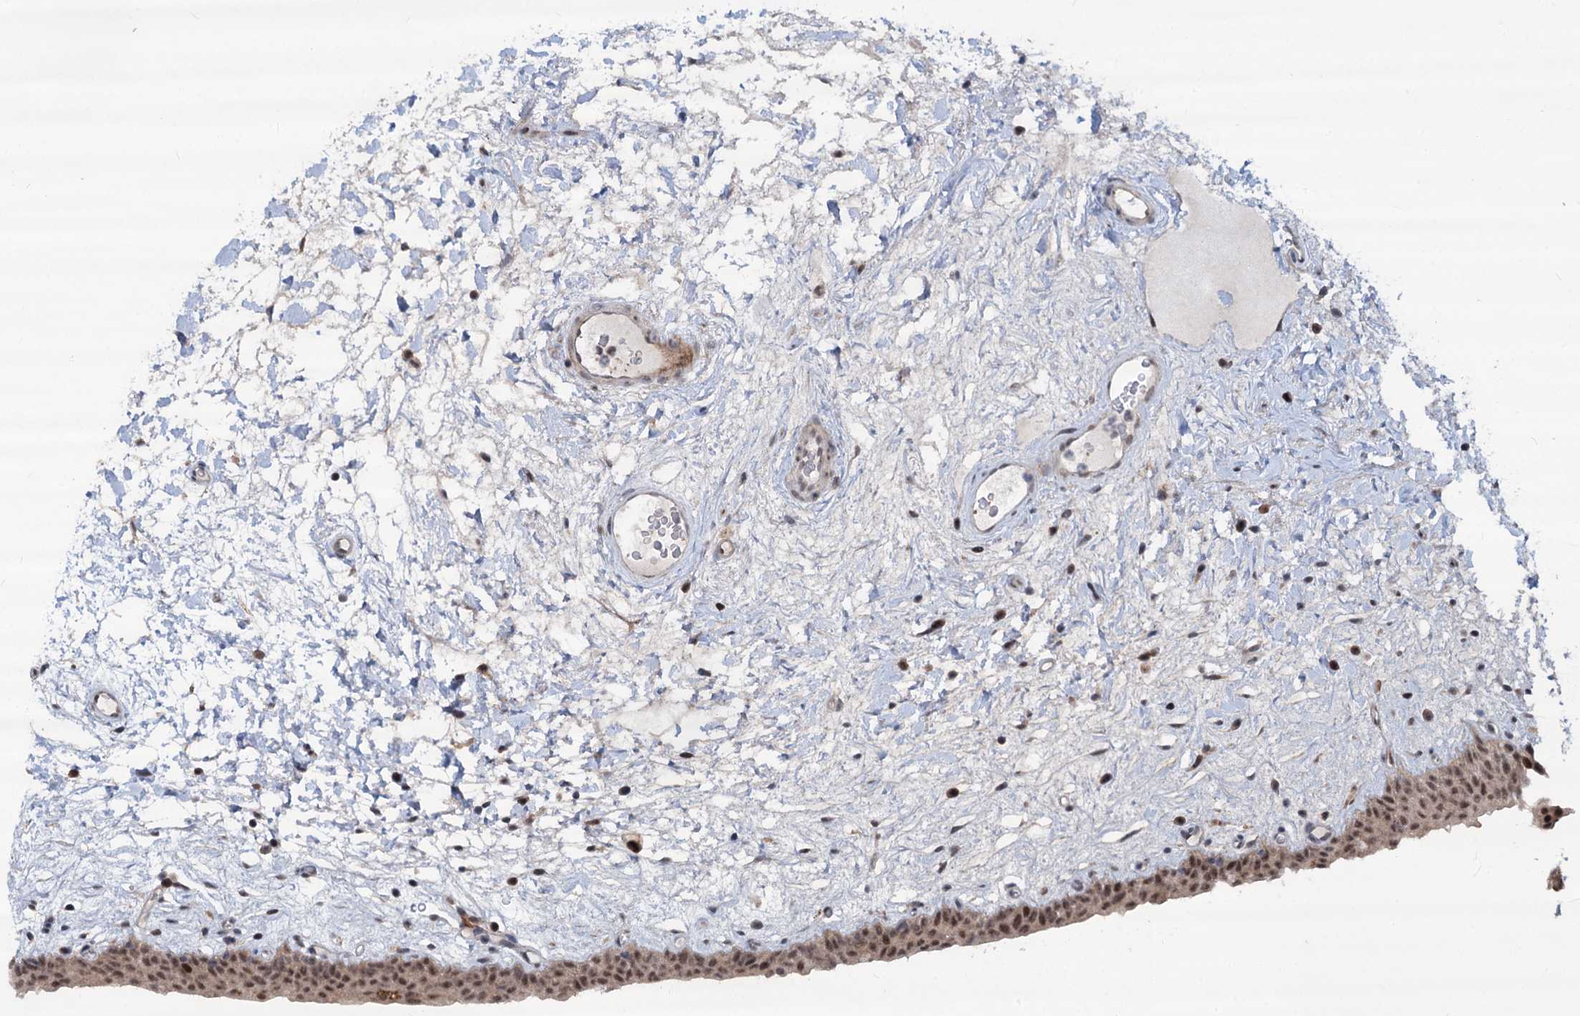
{"staining": {"intensity": "moderate", "quantity": ">75%", "location": "nuclear"}, "tissue": "urinary bladder", "cell_type": "Urothelial cells", "image_type": "normal", "snomed": [{"axis": "morphology", "description": "Normal tissue, NOS"}, {"axis": "topography", "description": "Urinary bladder"}], "caption": "IHC (DAB (3,3'-diaminobenzidine)) staining of benign urinary bladder shows moderate nuclear protein expression in about >75% of urothelial cells.", "gene": "PHF8", "patient": {"sex": "male", "age": 83}}